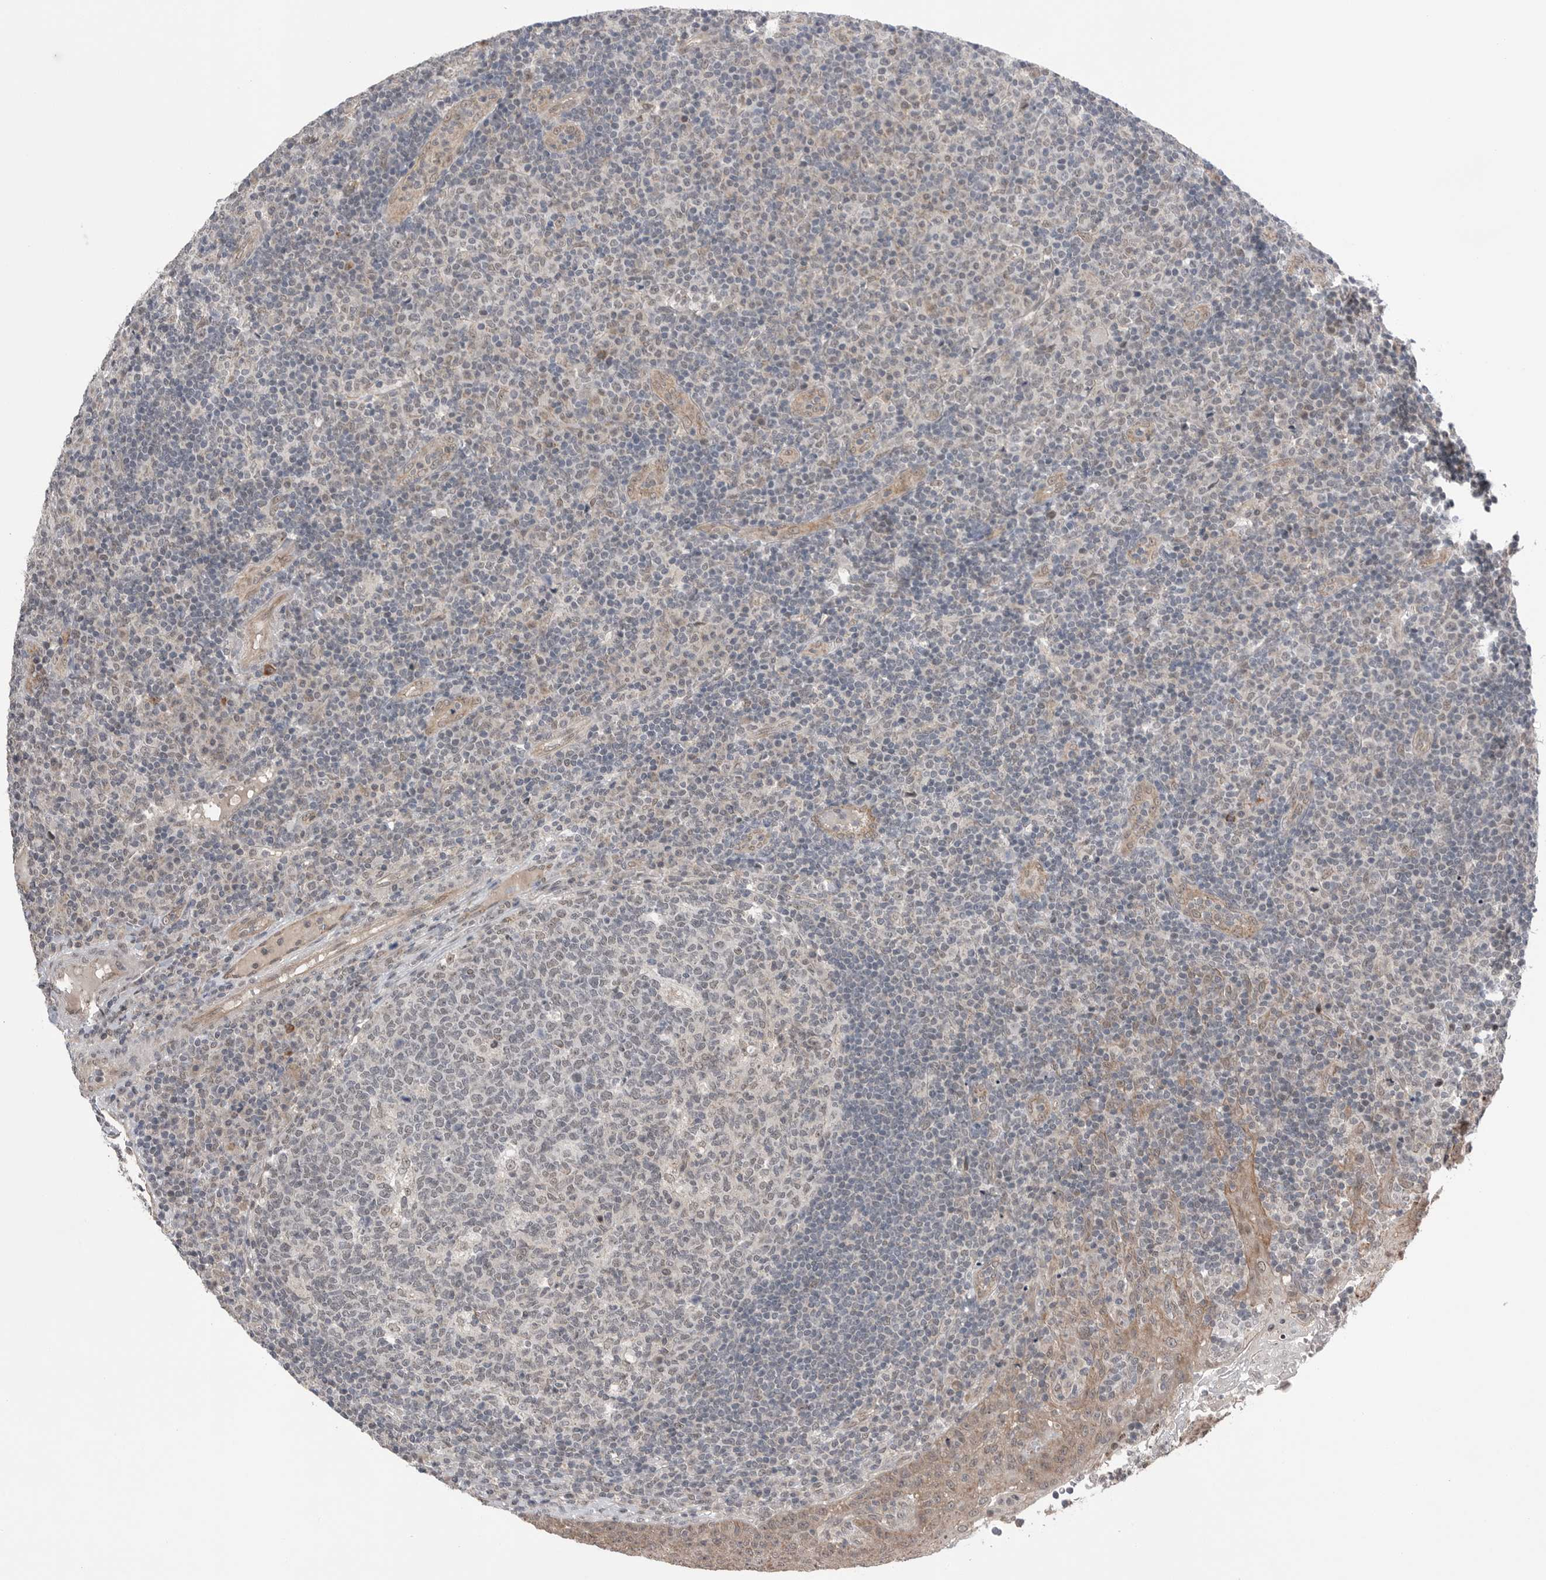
{"staining": {"intensity": "weak", "quantity": "<25%", "location": "nuclear"}, "tissue": "tonsil", "cell_type": "Germinal center cells", "image_type": "normal", "snomed": [{"axis": "morphology", "description": "Normal tissue, NOS"}, {"axis": "topography", "description": "Tonsil"}], "caption": "Protein analysis of unremarkable tonsil exhibits no significant positivity in germinal center cells. (DAB immunohistochemistry (IHC) with hematoxylin counter stain).", "gene": "NTAQ1", "patient": {"sex": "female", "age": 40}}